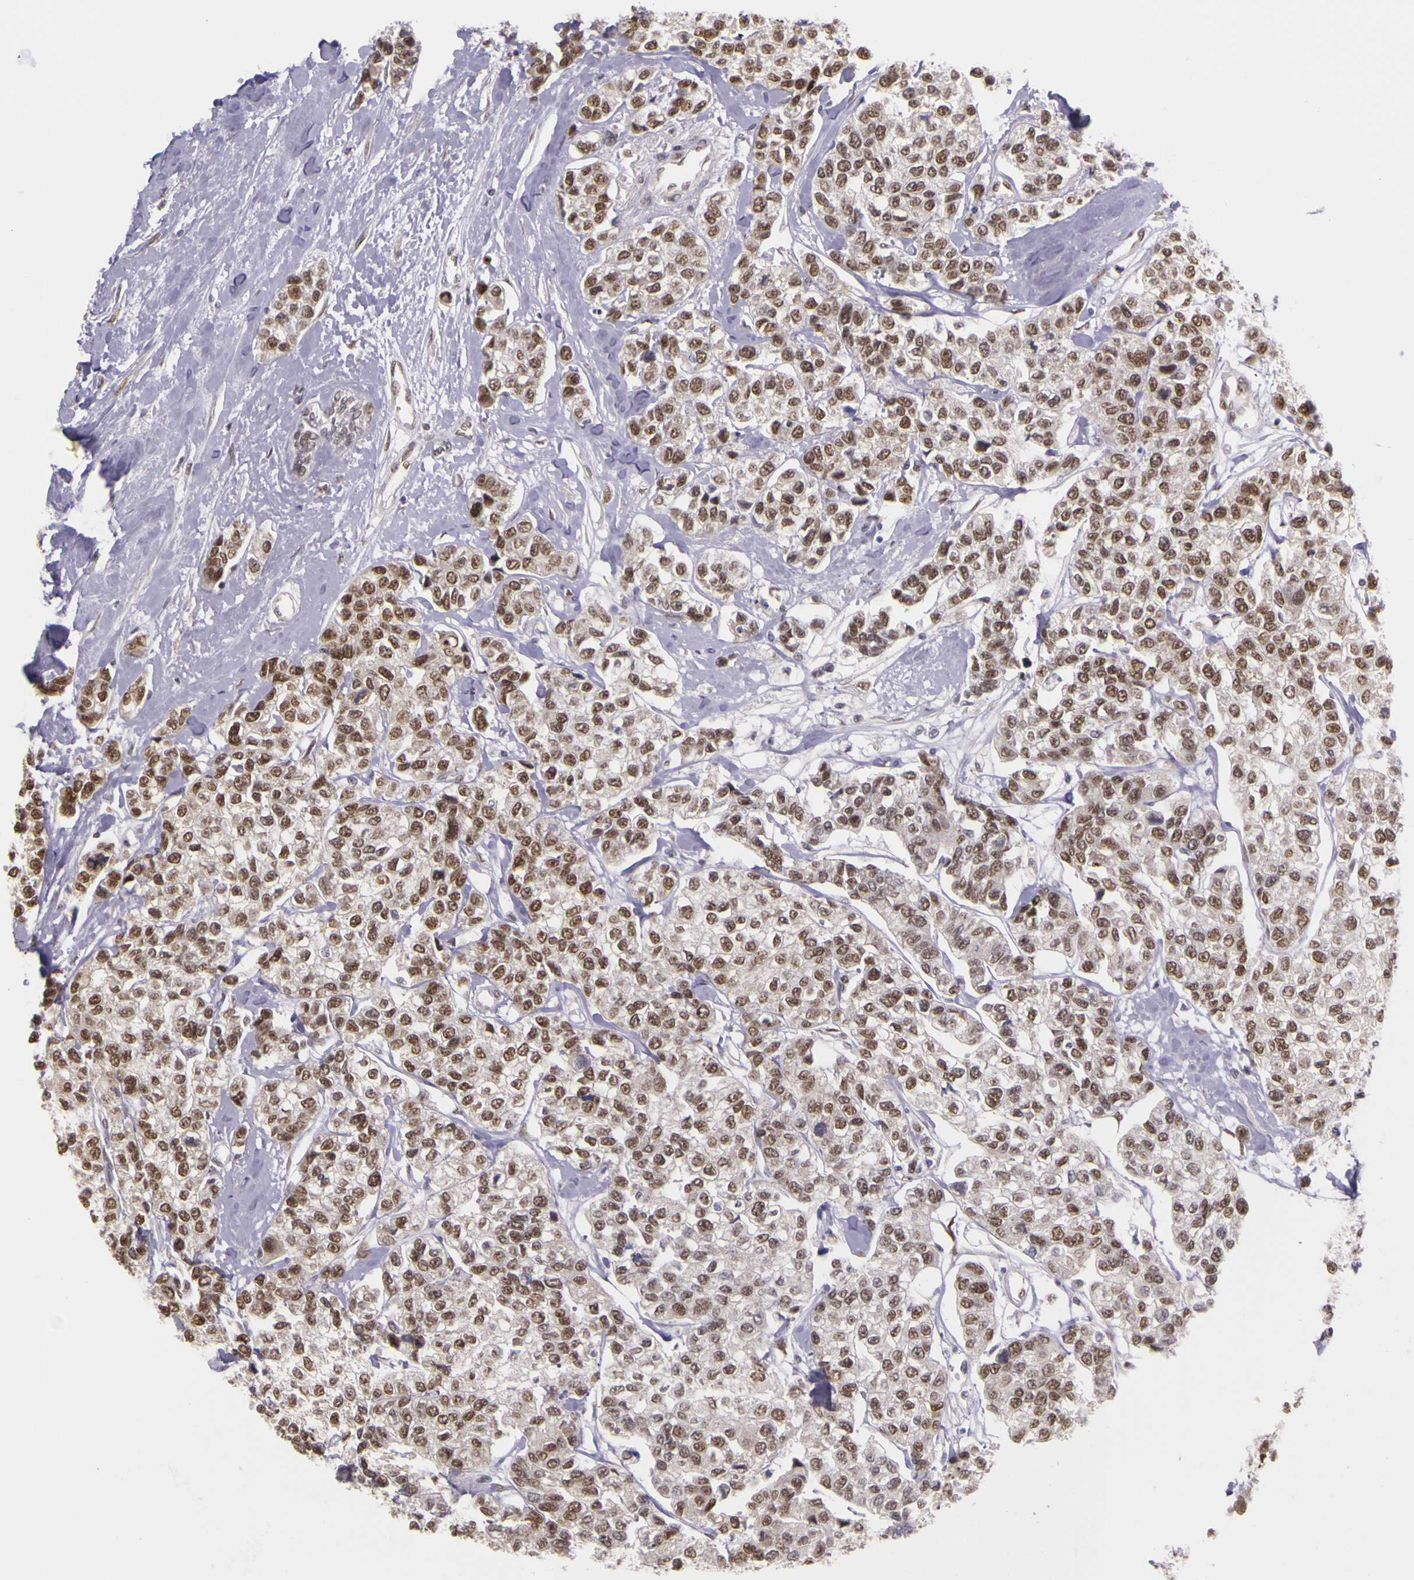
{"staining": {"intensity": "moderate", "quantity": ">75%", "location": "nuclear"}, "tissue": "breast cancer", "cell_type": "Tumor cells", "image_type": "cancer", "snomed": [{"axis": "morphology", "description": "Duct carcinoma"}, {"axis": "topography", "description": "Breast"}], "caption": "Human intraductal carcinoma (breast) stained for a protein (brown) shows moderate nuclear positive expression in approximately >75% of tumor cells.", "gene": "WDR13", "patient": {"sex": "female", "age": 51}}